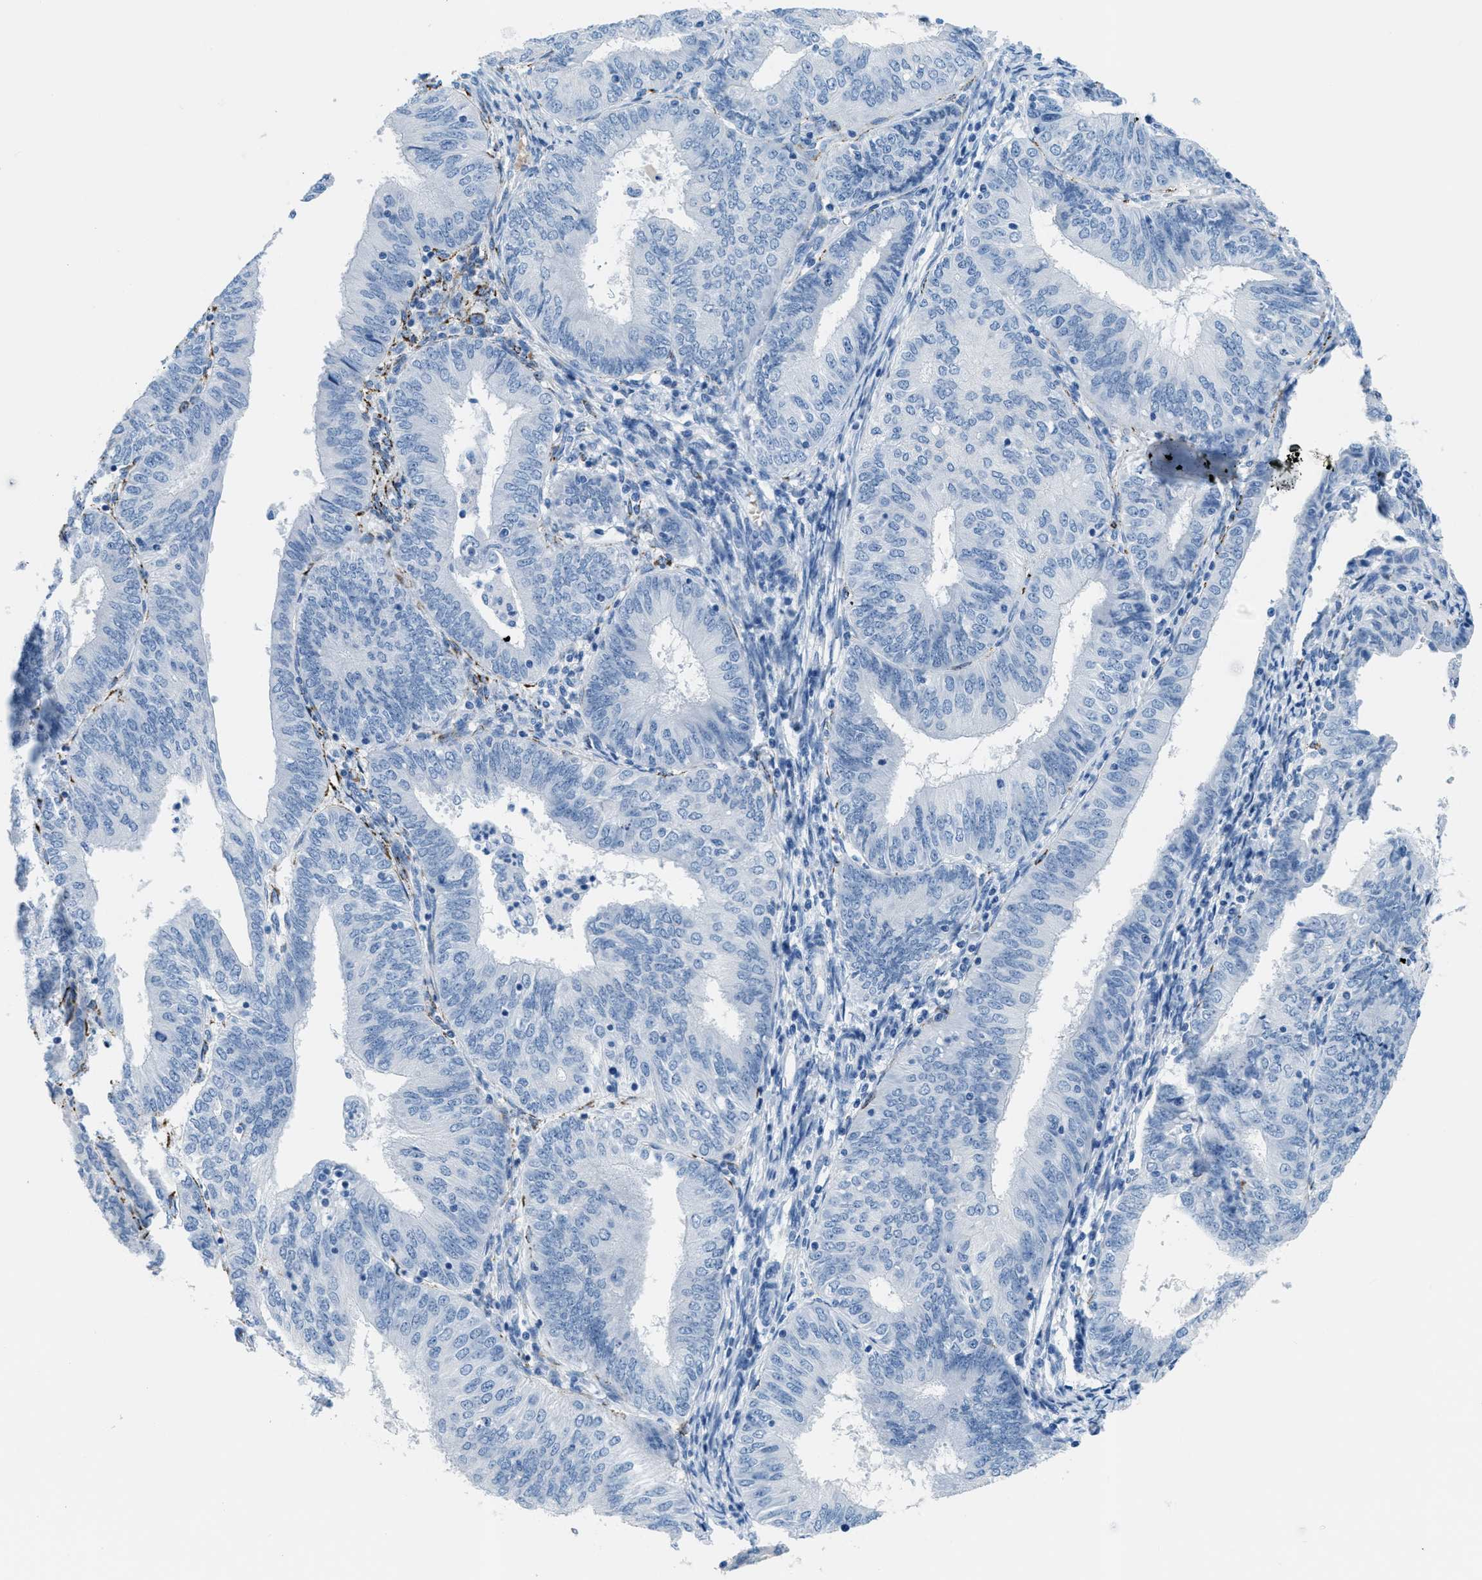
{"staining": {"intensity": "negative", "quantity": "none", "location": "none"}, "tissue": "endometrial cancer", "cell_type": "Tumor cells", "image_type": "cancer", "snomed": [{"axis": "morphology", "description": "Adenocarcinoma, NOS"}, {"axis": "topography", "description": "Endometrium"}], "caption": "A histopathology image of human adenocarcinoma (endometrial) is negative for staining in tumor cells.", "gene": "MGARP", "patient": {"sex": "female", "age": 58}}